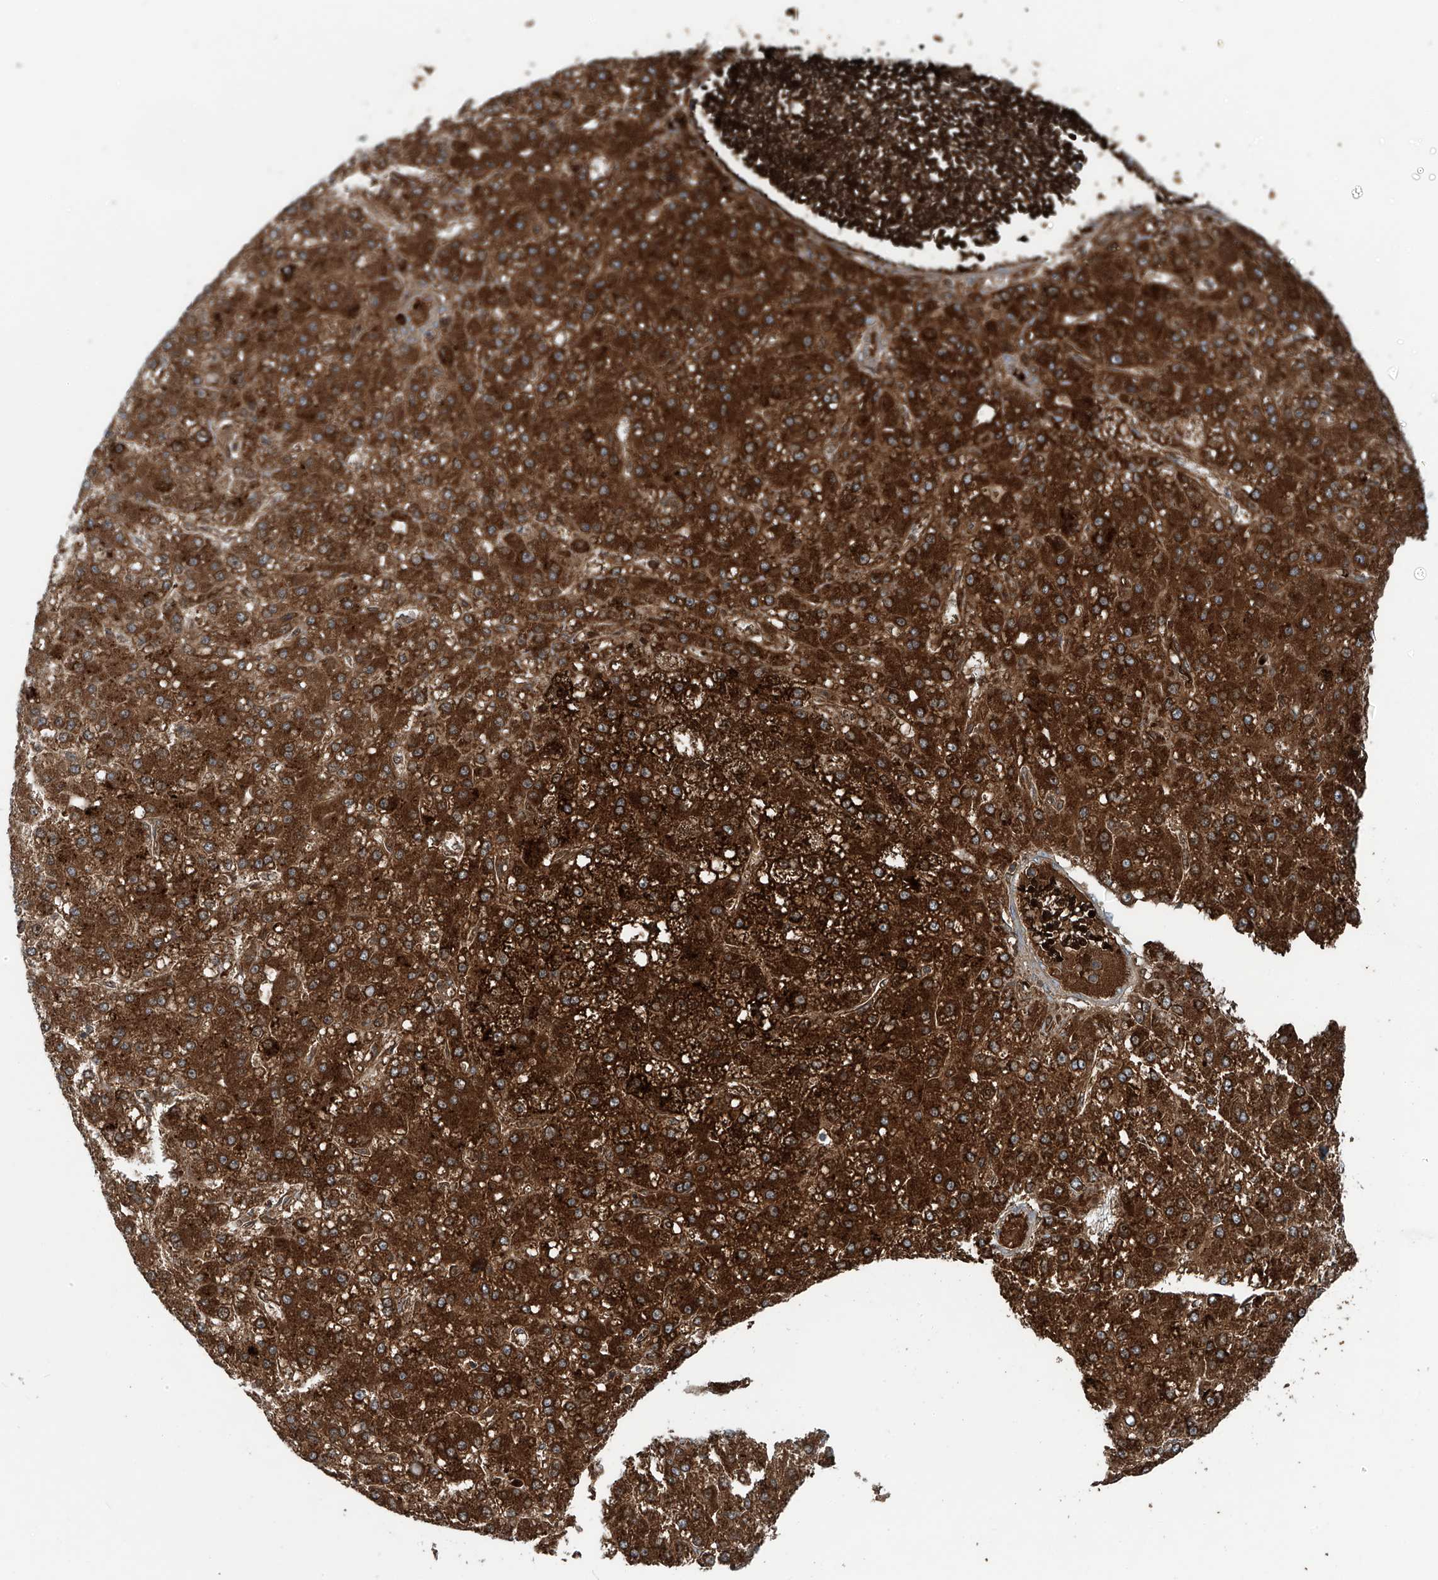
{"staining": {"intensity": "strong", "quantity": ">75%", "location": "cytoplasmic/membranous"}, "tissue": "liver cancer", "cell_type": "Tumor cells", "image_type": "cancer", "snomed": [{"axis": "morphology", "description": "Carcinoma, Hepatocellular, NOS"}, {"axis": "topography", "description": "Liver"}], "caption": "Protein staining of liver cancer tissue exhibits strong cytoplasmic/membranous staining in about >75% of tumor cells.", "gene": "ZDHHC9", "patient": {"sex": "male", "age": 67}}